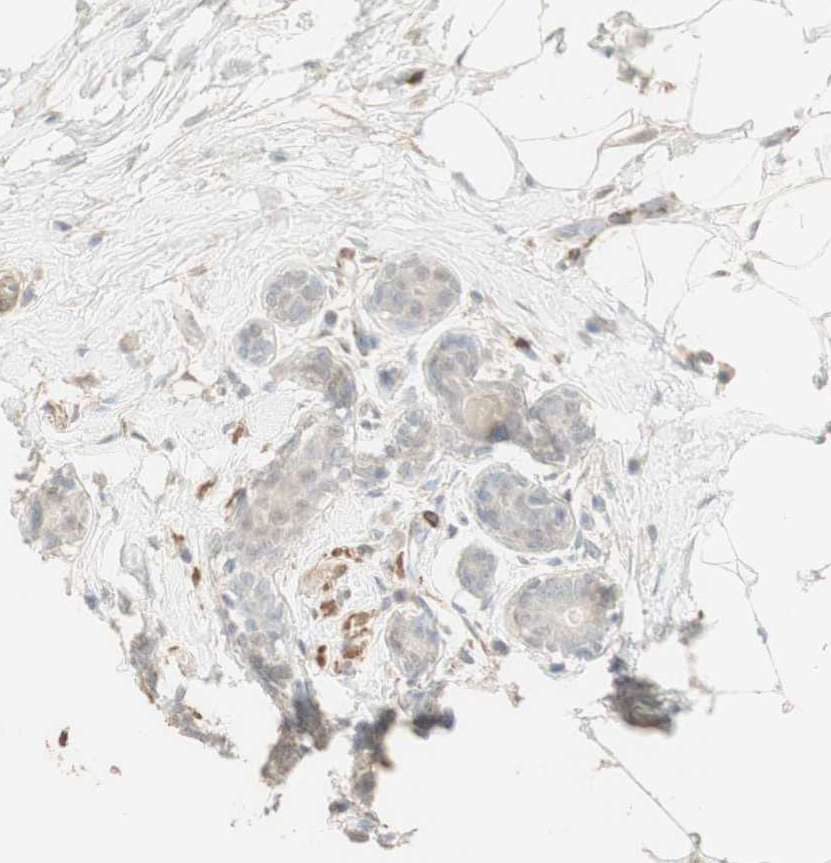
{"staining": {"intensity": "negative", "quantity": "none", "location": "none"}, "tissue": "breast cancer", "cell_type": "Tumor cells", "image_type": "cancer", "snomed": [{"axis": "morphology", "description": "Normal tissue, NOS"}, {"axis": "morphology", "description": "Duct carcinoma"}, {"axis": "topography", "description": "Breast"}], "caption": "Breast cancer (intraductal carcinoma) was stained to show a protein in brown. There is no significant positivity in tumor cells.", "gene": "MUC3A", "patient": {"sex": "female", "age": 39}}